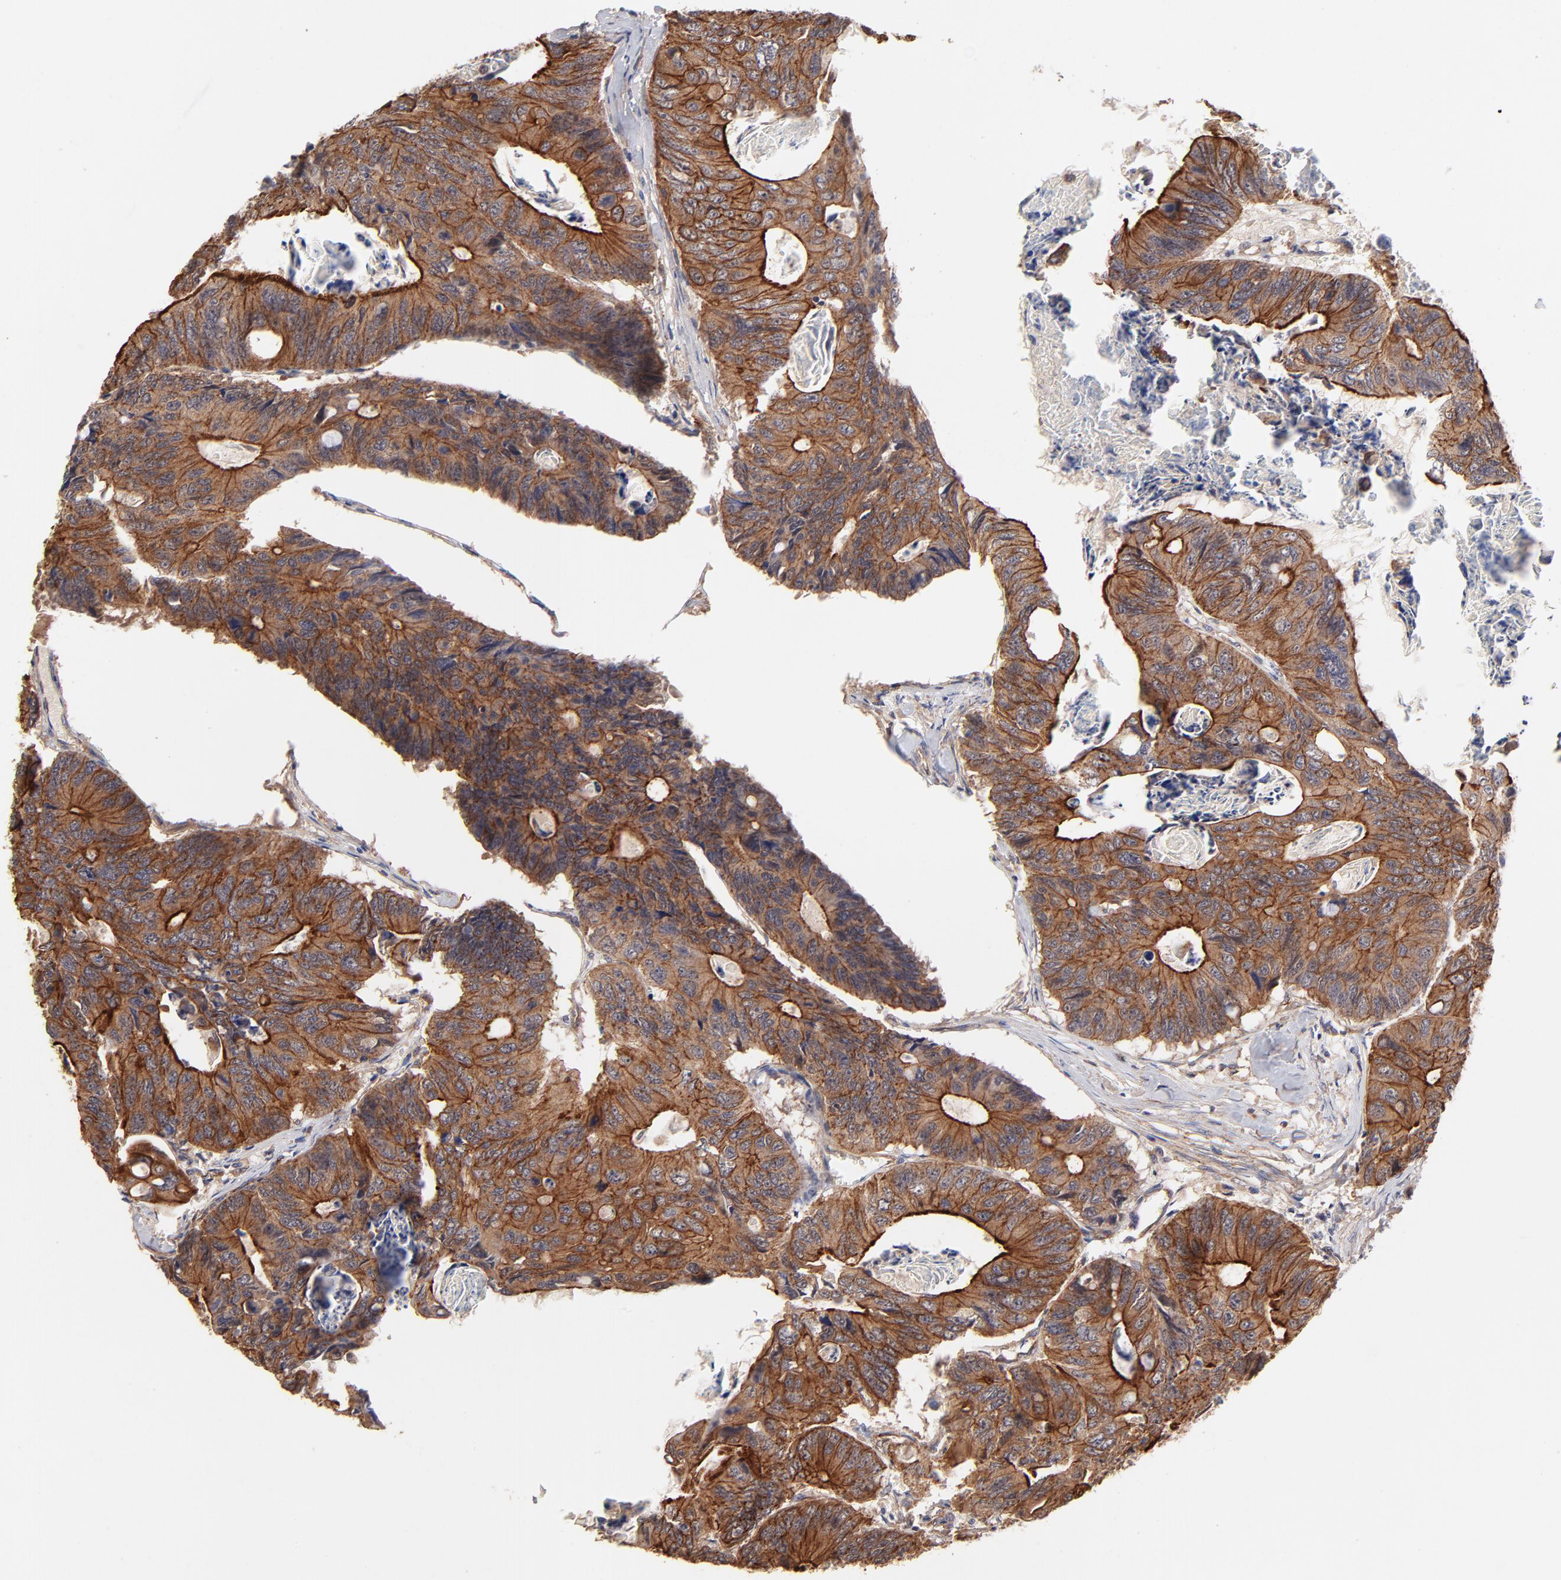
{"staining": {"intensity": "strong", "quantity": ">75%", "location": "cytoplasmic/membranous"}, "tissue": "colorectal cancer", "cell_type": "Tumor cells", "image_type": "cancer", "snomed": [{"axis": "morphology", "description": "Adenocarcinoma, NOS"}, {"axis": "topography", "description": "Colon"}], "caption": "Colorectal adenocarcinoma stained with DAB immunohistochemistry (IHC) demonstrates high levels of strong cytoplasmic/membranous positivity in approximately >75% of tumor cells.", "gene": "STAP2", "patient": {"sex": "female", "age": 55}}